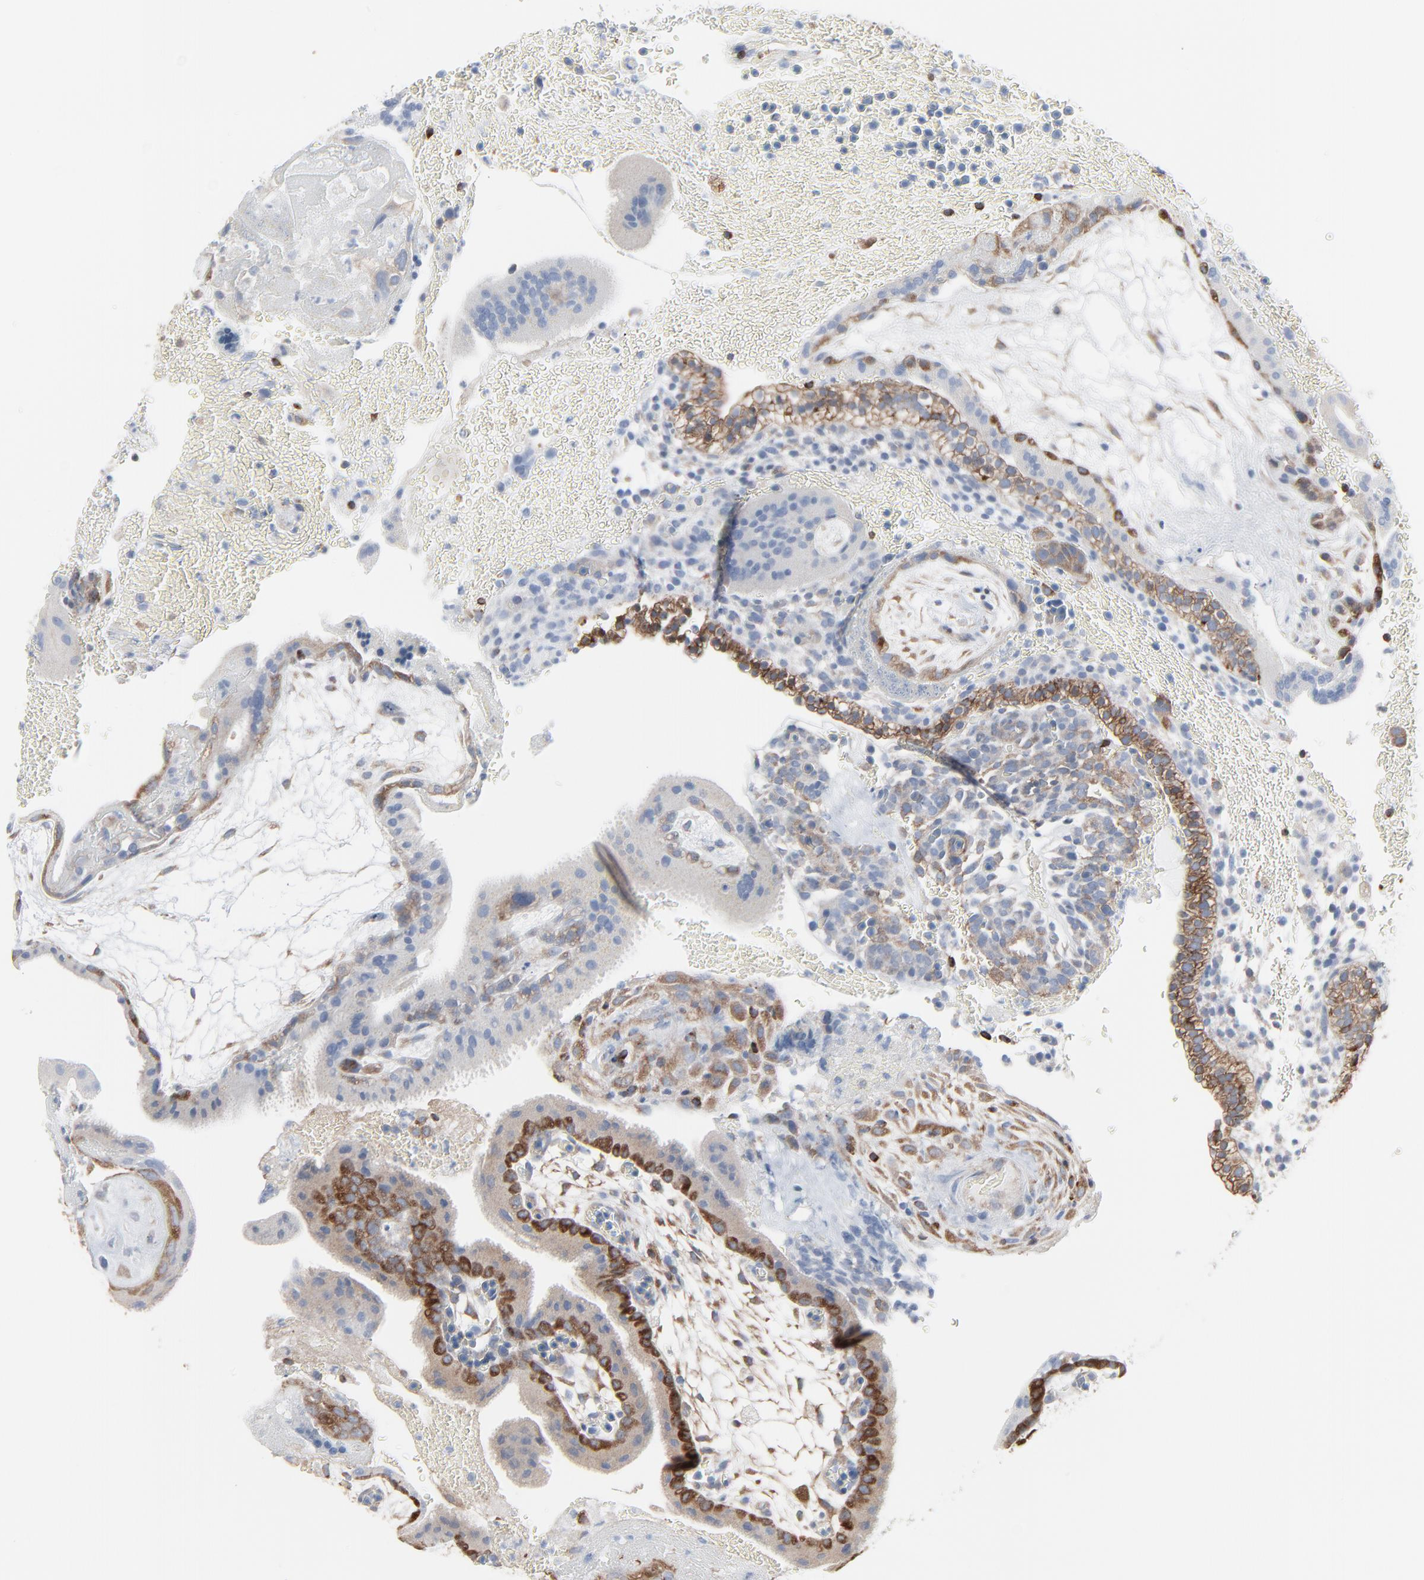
{"staining": {"intensity": "strong", "quantity": "25%-75%", "location": "cytoplasmic/membranous"}, "tissue": "placenta", "cell_type": "Trophoblastic cells", "image_type": "normal", "snomed": [{"axis": "morphology", "description": "Normal tissue, NOS"}, {"axis": "topography", "description": "Placenta"}], "caption": "A brown stain shows strong cytoplasmic/membranous expression of a protein in trophoblastic cells of unremarkable placenta.", "gene": "OPTN", "patient": {"sex": "female", "age": 19}}